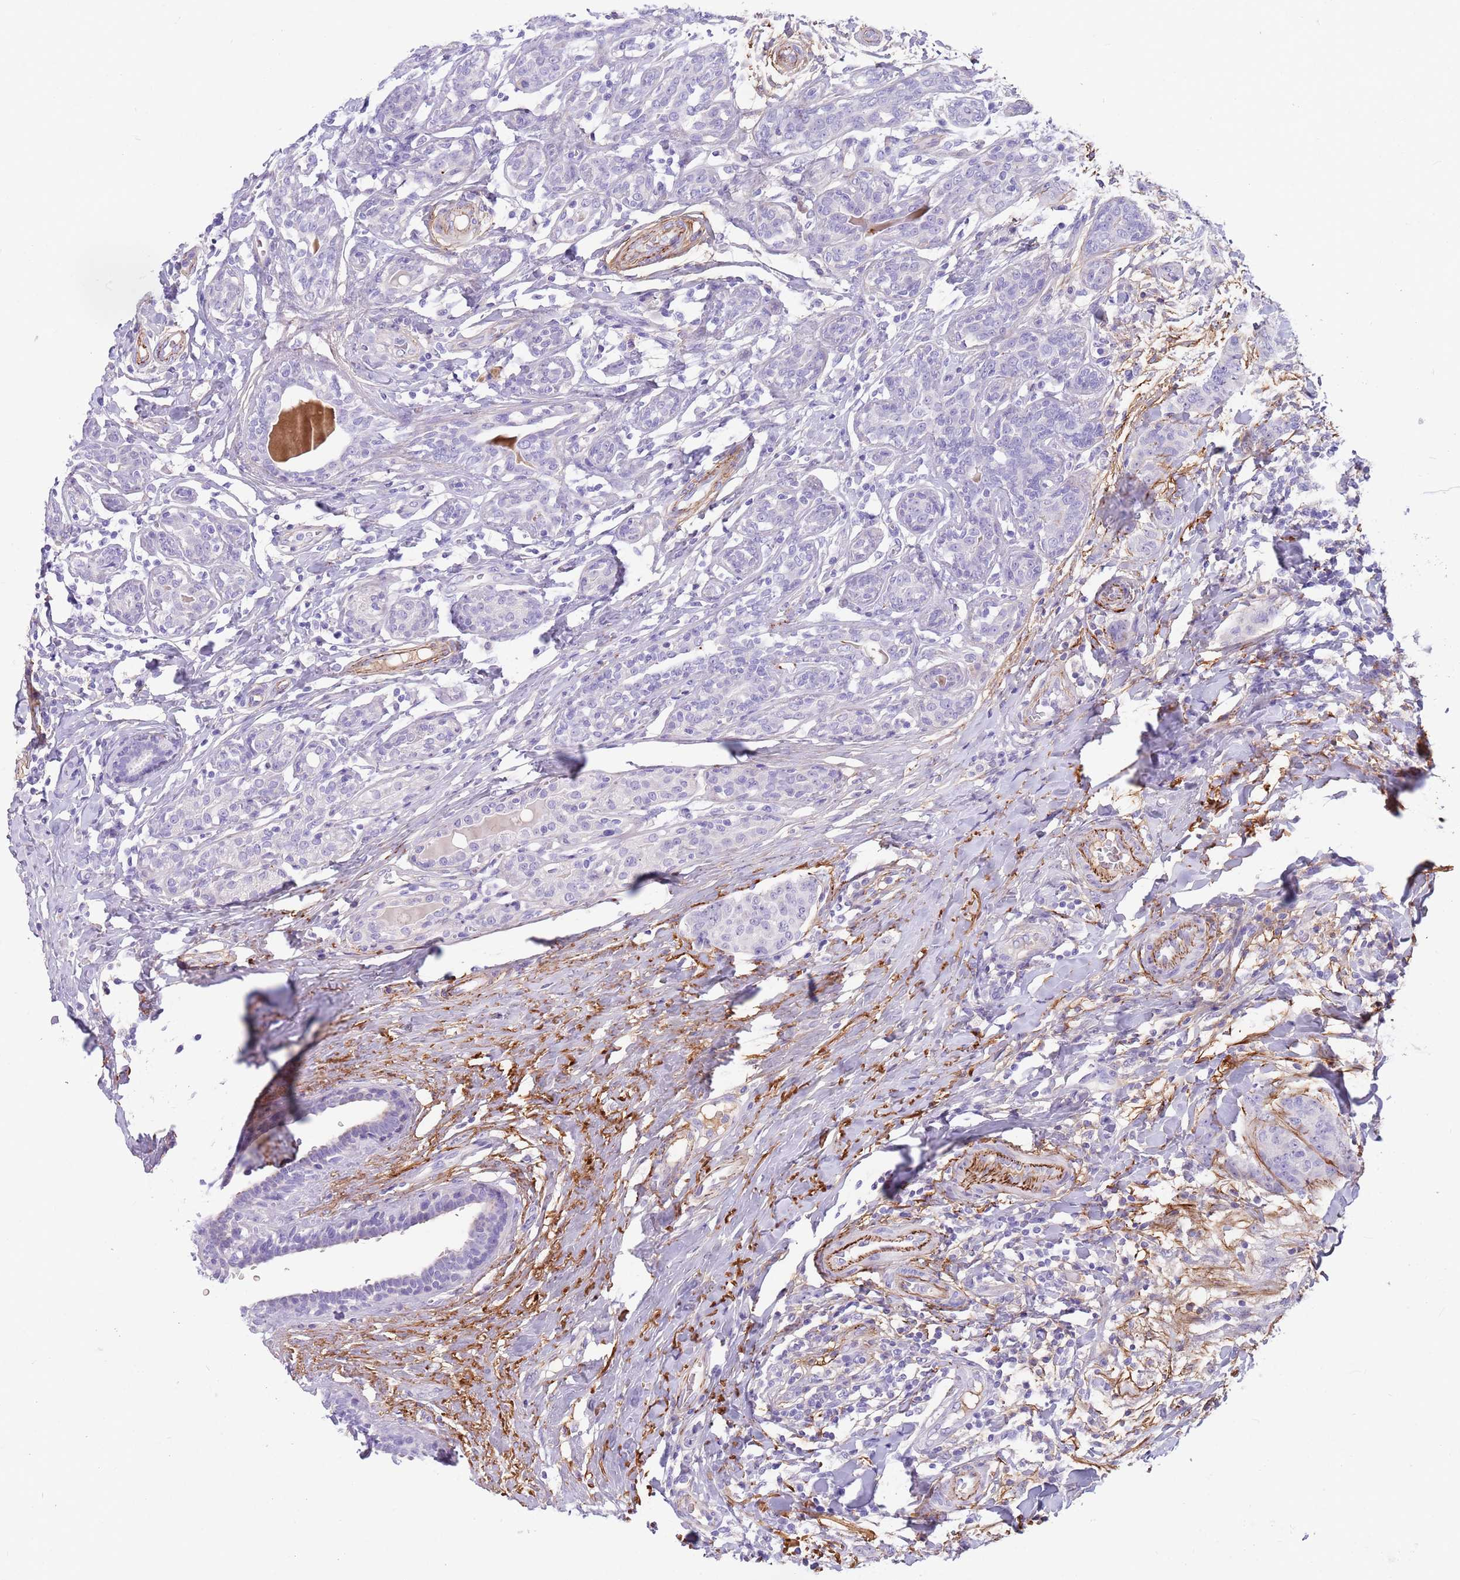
{"staining": {"intensity": "negative", "quantity": "none", "location": "none"}, "tissue": "breast cancer", "cell_type": "Tumor cells", "image_type": "cancer", "snomed": [{"axis": "morphology", "description": "Duct carcinoma"}, {"axis": "topography", "description": "Breast"}], "caption": "IHC image of invasive ductal carcinoma (breast) stained for a protein (brown), which reveals no expression in tumor cells.", "gene": "LEPROTL1", "patient": {"sex": "female", "age": 40}}